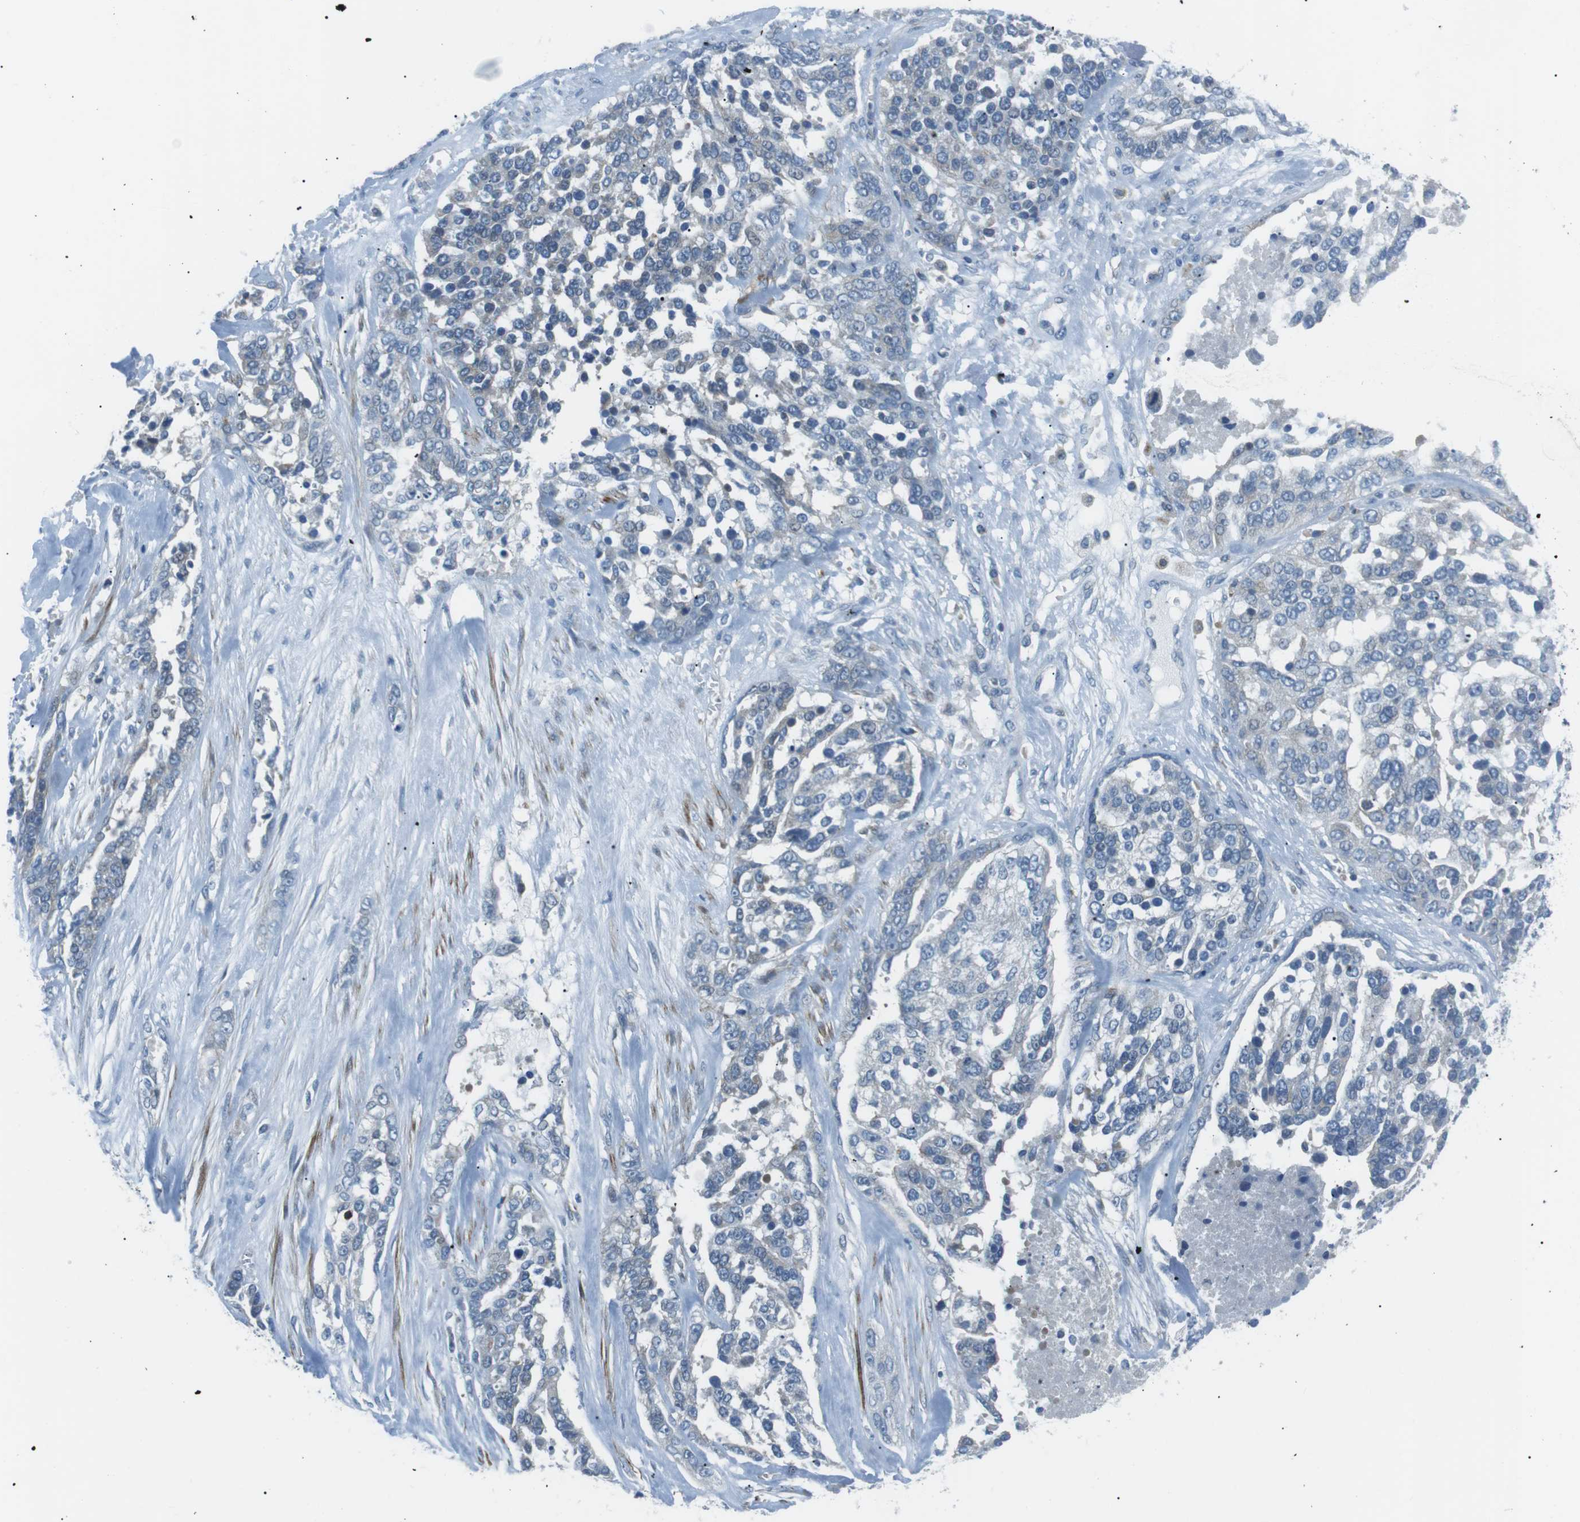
{"staining": {"intensity": "negative", "quantity": "none", "location": "none"}, "tissue": "ovarian cancer", "cell_type": "Tumor cells", "image_type": "cancer", "snomed": [{"axis": "morphology", "description": "Cystadenocarcinoma, serous, NOS"}, {"axis": "topography", "description": "Ovary"}], "caption": "Protein analysis of ovarian cancer (serous cystadenocarcinoma) displays no significant expression in tumor cells.", "gene": "ARVCF", "patient": {"sex": "female", "age": 44}}